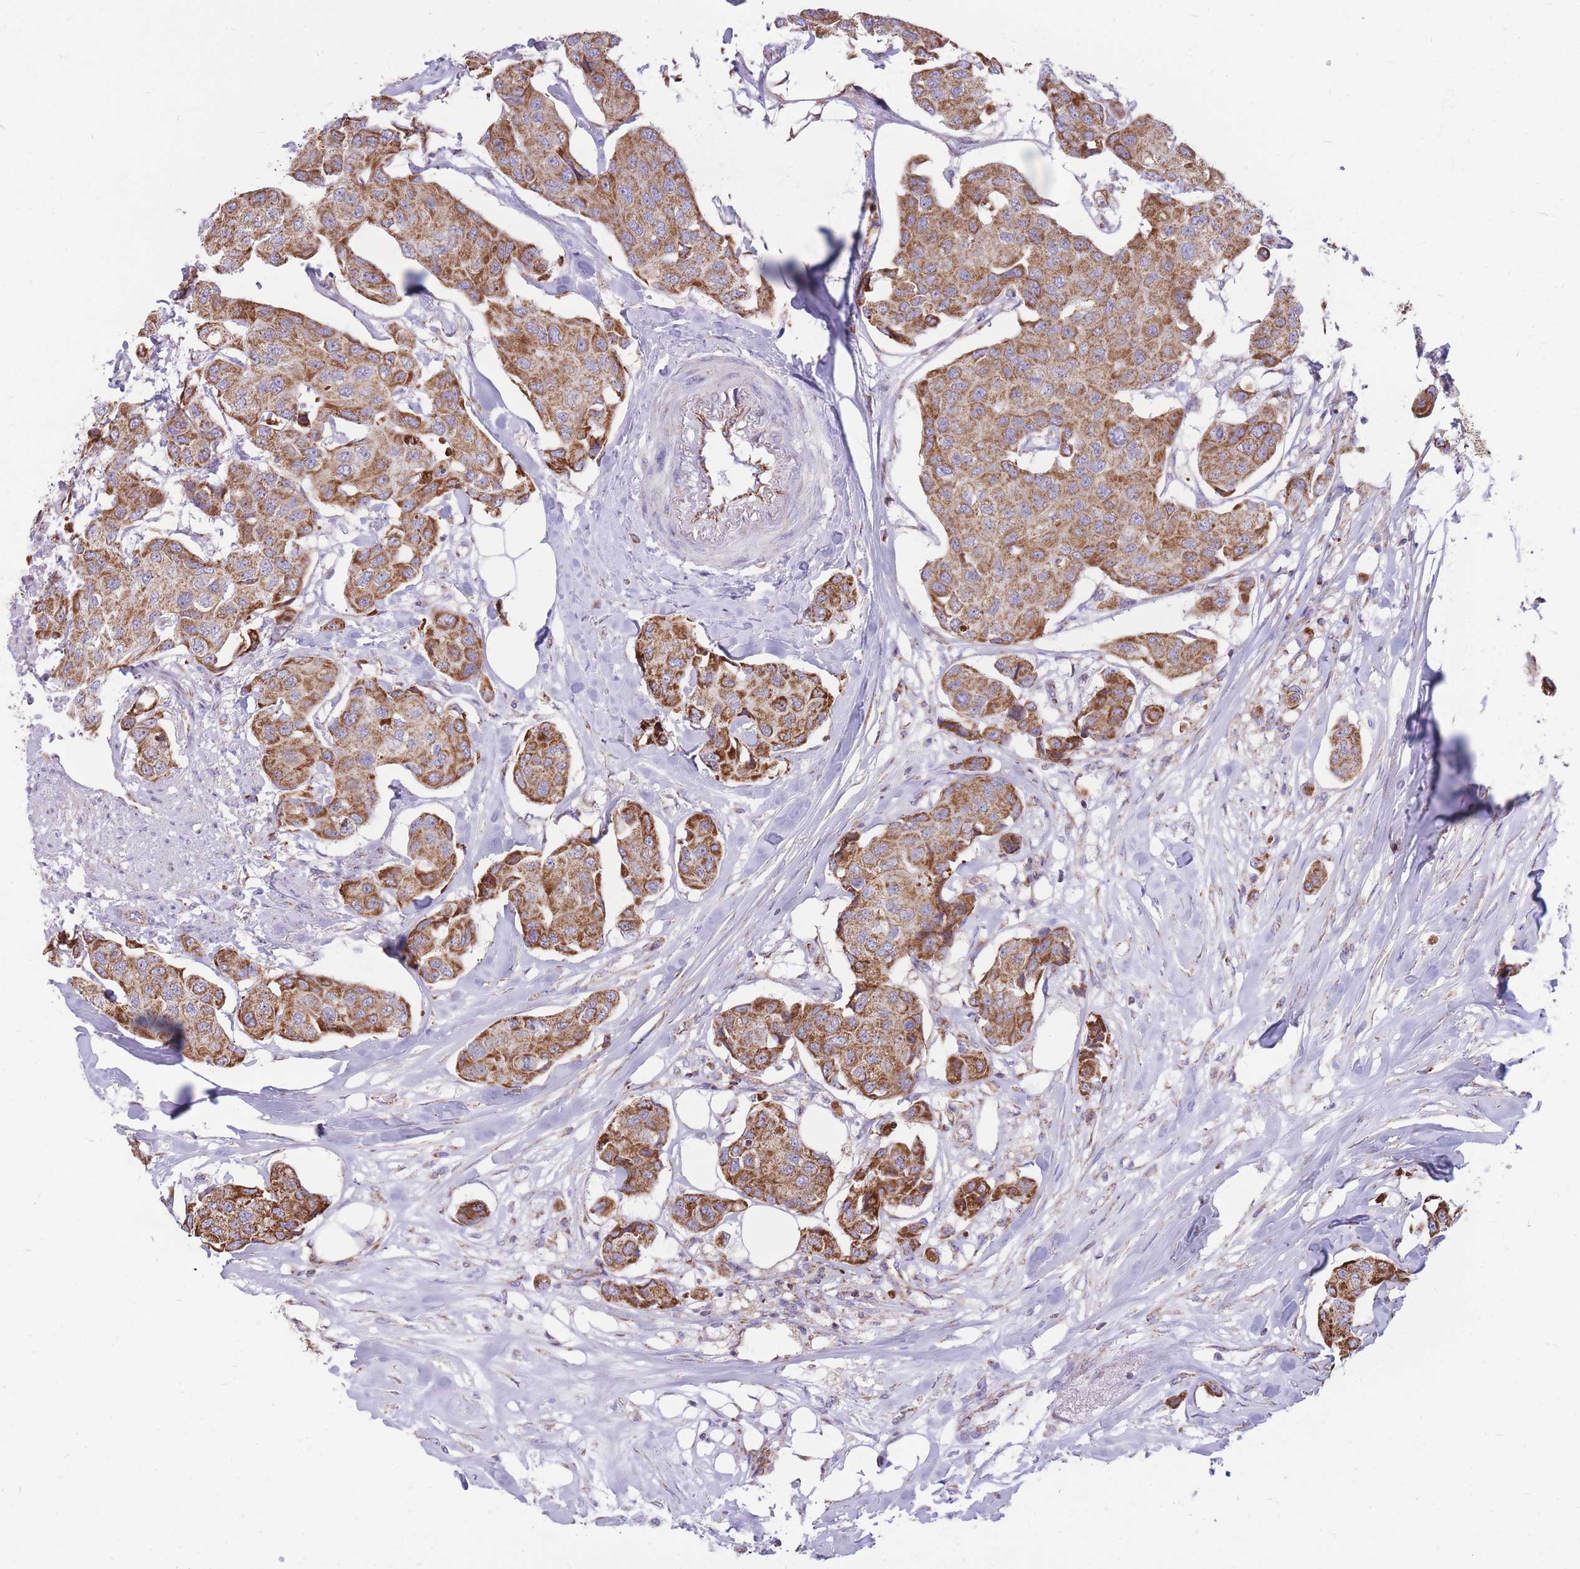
{"staining": {"intensity": "strong", "quantity": ">75%", "location": "cytoplasmic/membranous"}, "tissue": "breast cancer", "cell_type": "Tumor cells", "image_type": "cancer", "snomed": [{"axis": "morphology", "description": "Duct carcinoma"}, {"axis": "topography", "description": "Breast"}, {"axis": "topography", "description": "Lymph node"}], "caption": "IHC of invasive ductal carcinoma (breast) demonstrates high levels of strong cytoplasmic/membranous positivity in approximately >75% of tumor cells.", "gene": "PCSK1", "patient": {"sex": "female", "age": 80}}